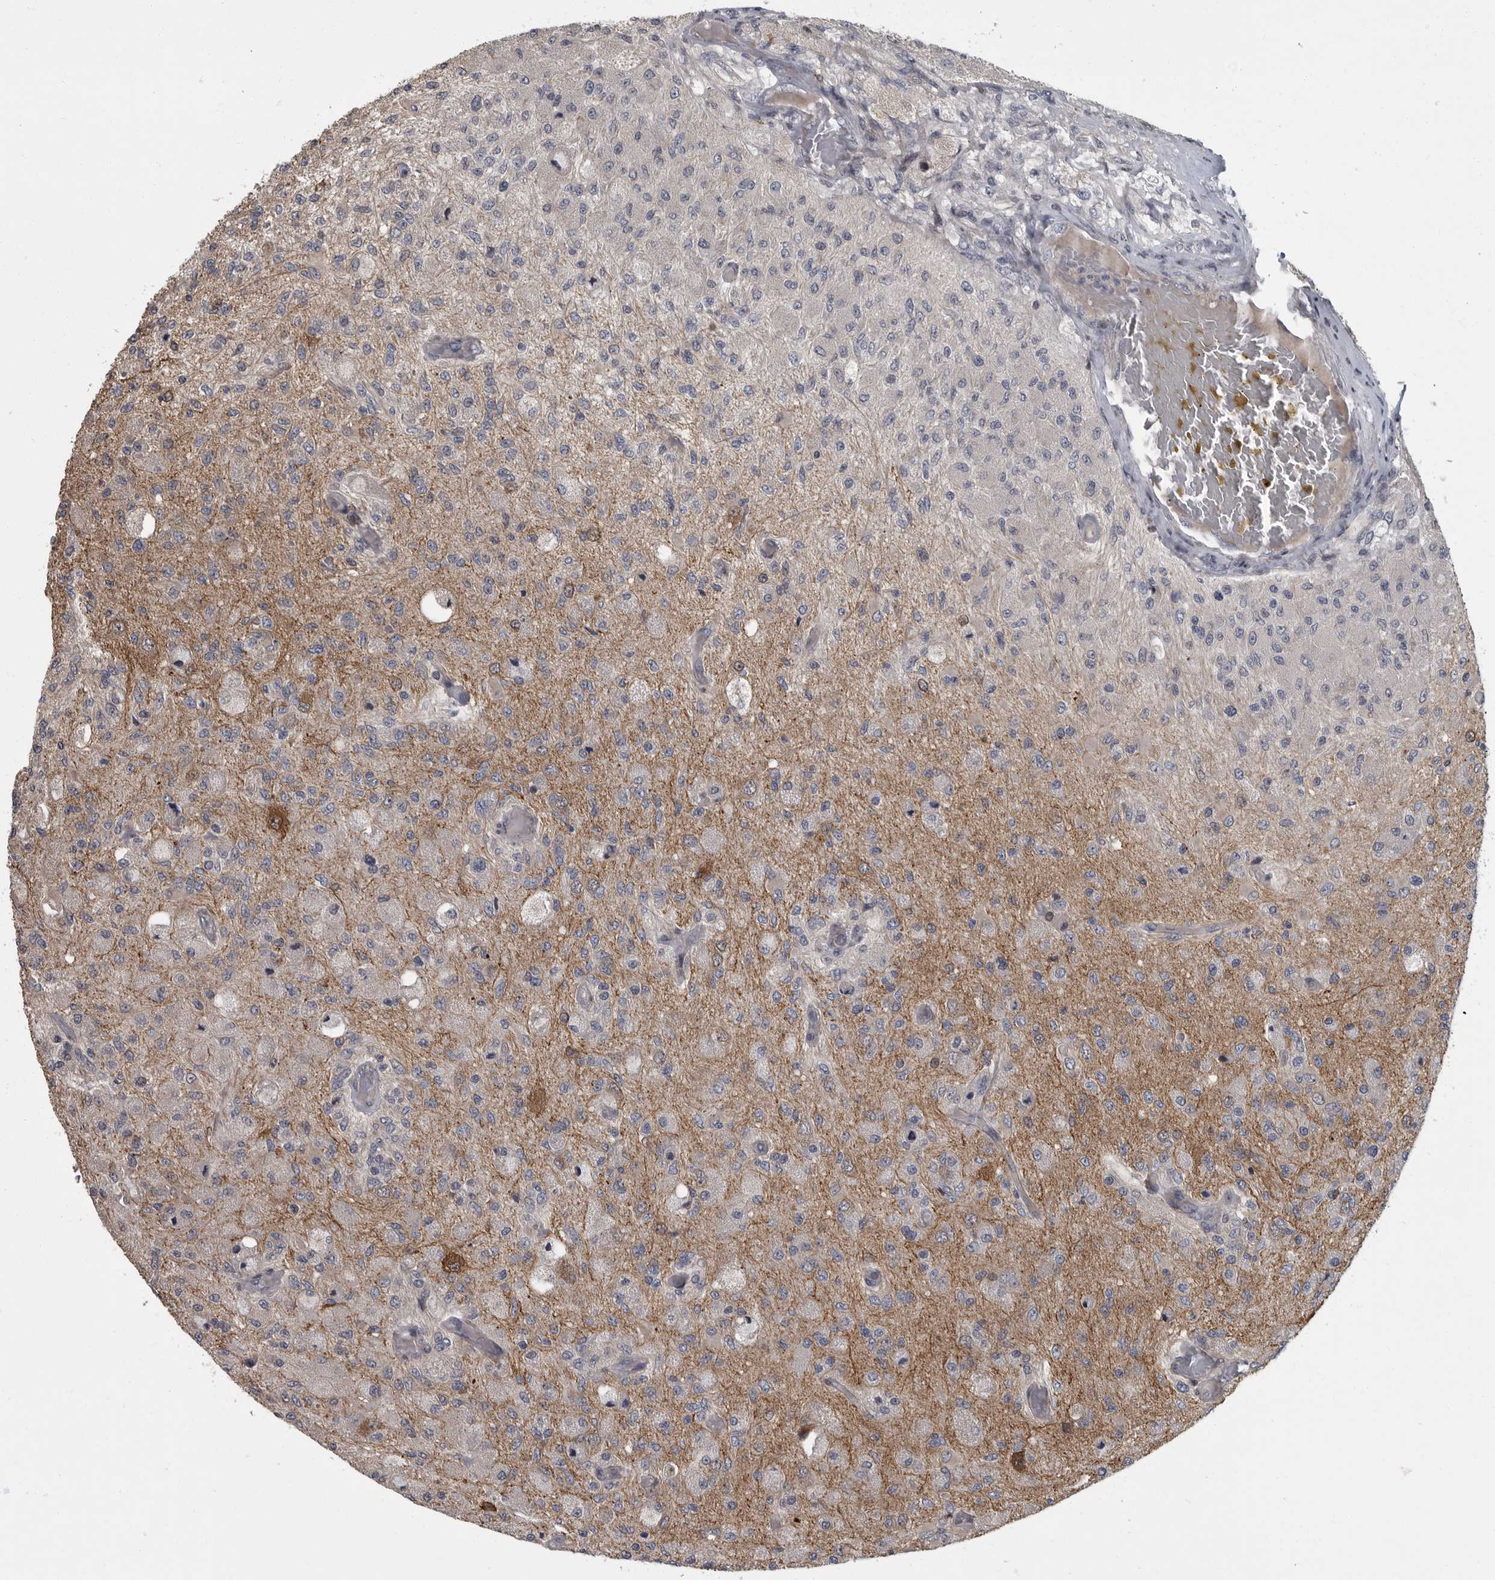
{"staining": {"intensity": "negative", "quantity": "none", "location": "none"}, "tissue": "glioma", "cell_type": "Tumor cells", "image_type": "cancer", "snomed": [{"axis": "morphology", "description": "Normal tissue, NOS"}, {"axis": "morphology", "description": "Glioma, malignant, High grade"}, {"axis": "topography", "description": "Cerebral cortex"}], "caption": "A high-resolution photomicrograph shows IHC staining of glioma, which displays no significant staining in tumor cells.", "gene": "PDE7A", "patient": {"sex": "male", "age": 77}}